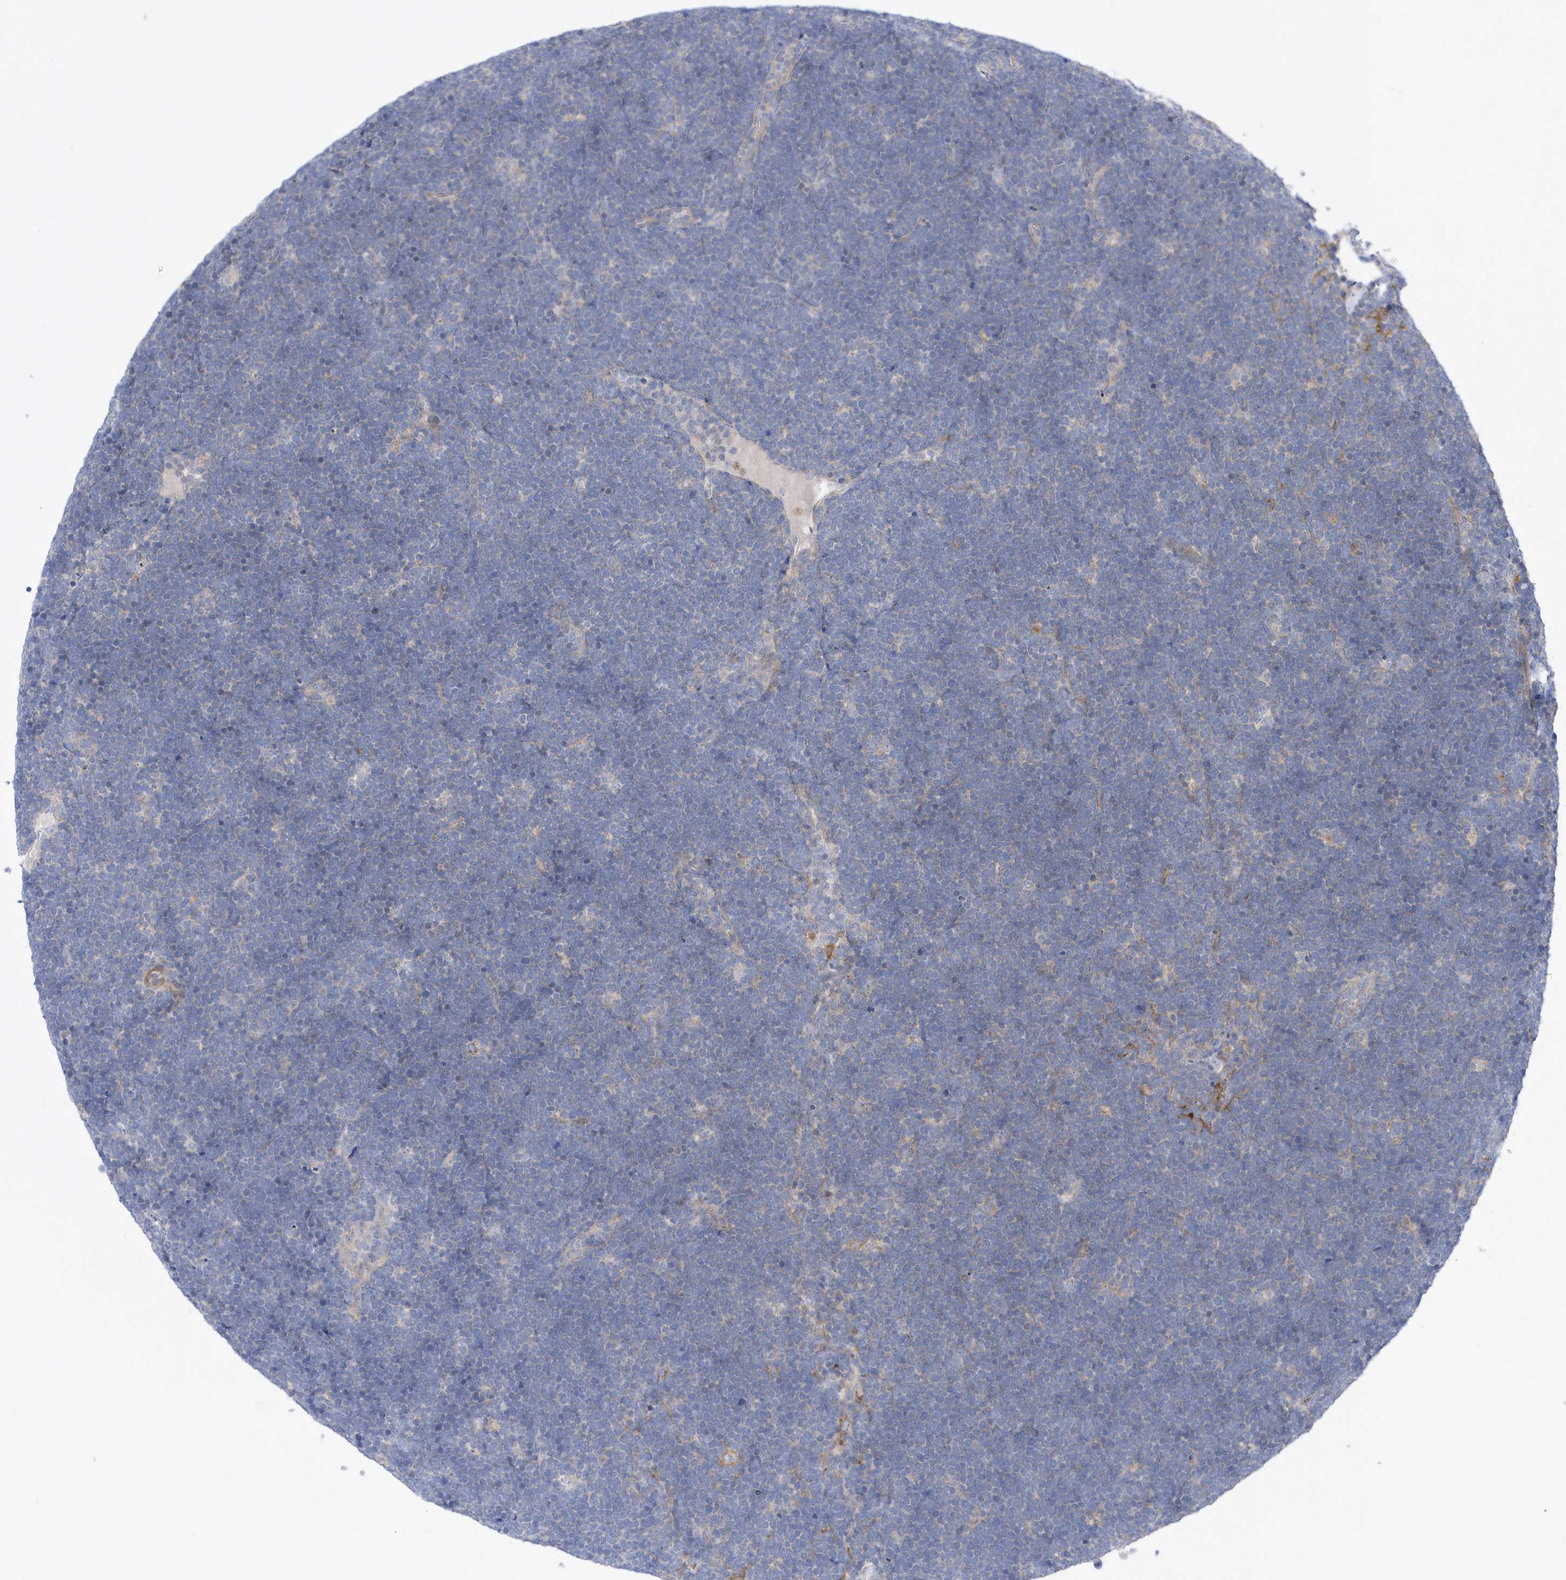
{"staining": {"intensity": "negative", "quantity": "none", "location": "none"}, "tissue": "lymphoma", "cell_type": "Tumor cells", "image_type": "cancer", "snomed": [{"axis": "morphology", "description": "Malignant lymphoma, non-Hodgkin's type, High grade"}, {"axis": "topography", "description": "Lymph node"}], "caption": "Micrograph shows no significant protein expression in tumor cells of malignant lymphoma, non-Hodgkin's type (high-grade).", "gene": "LONRF2", "patient": {"sex": "male", "age": 13}}